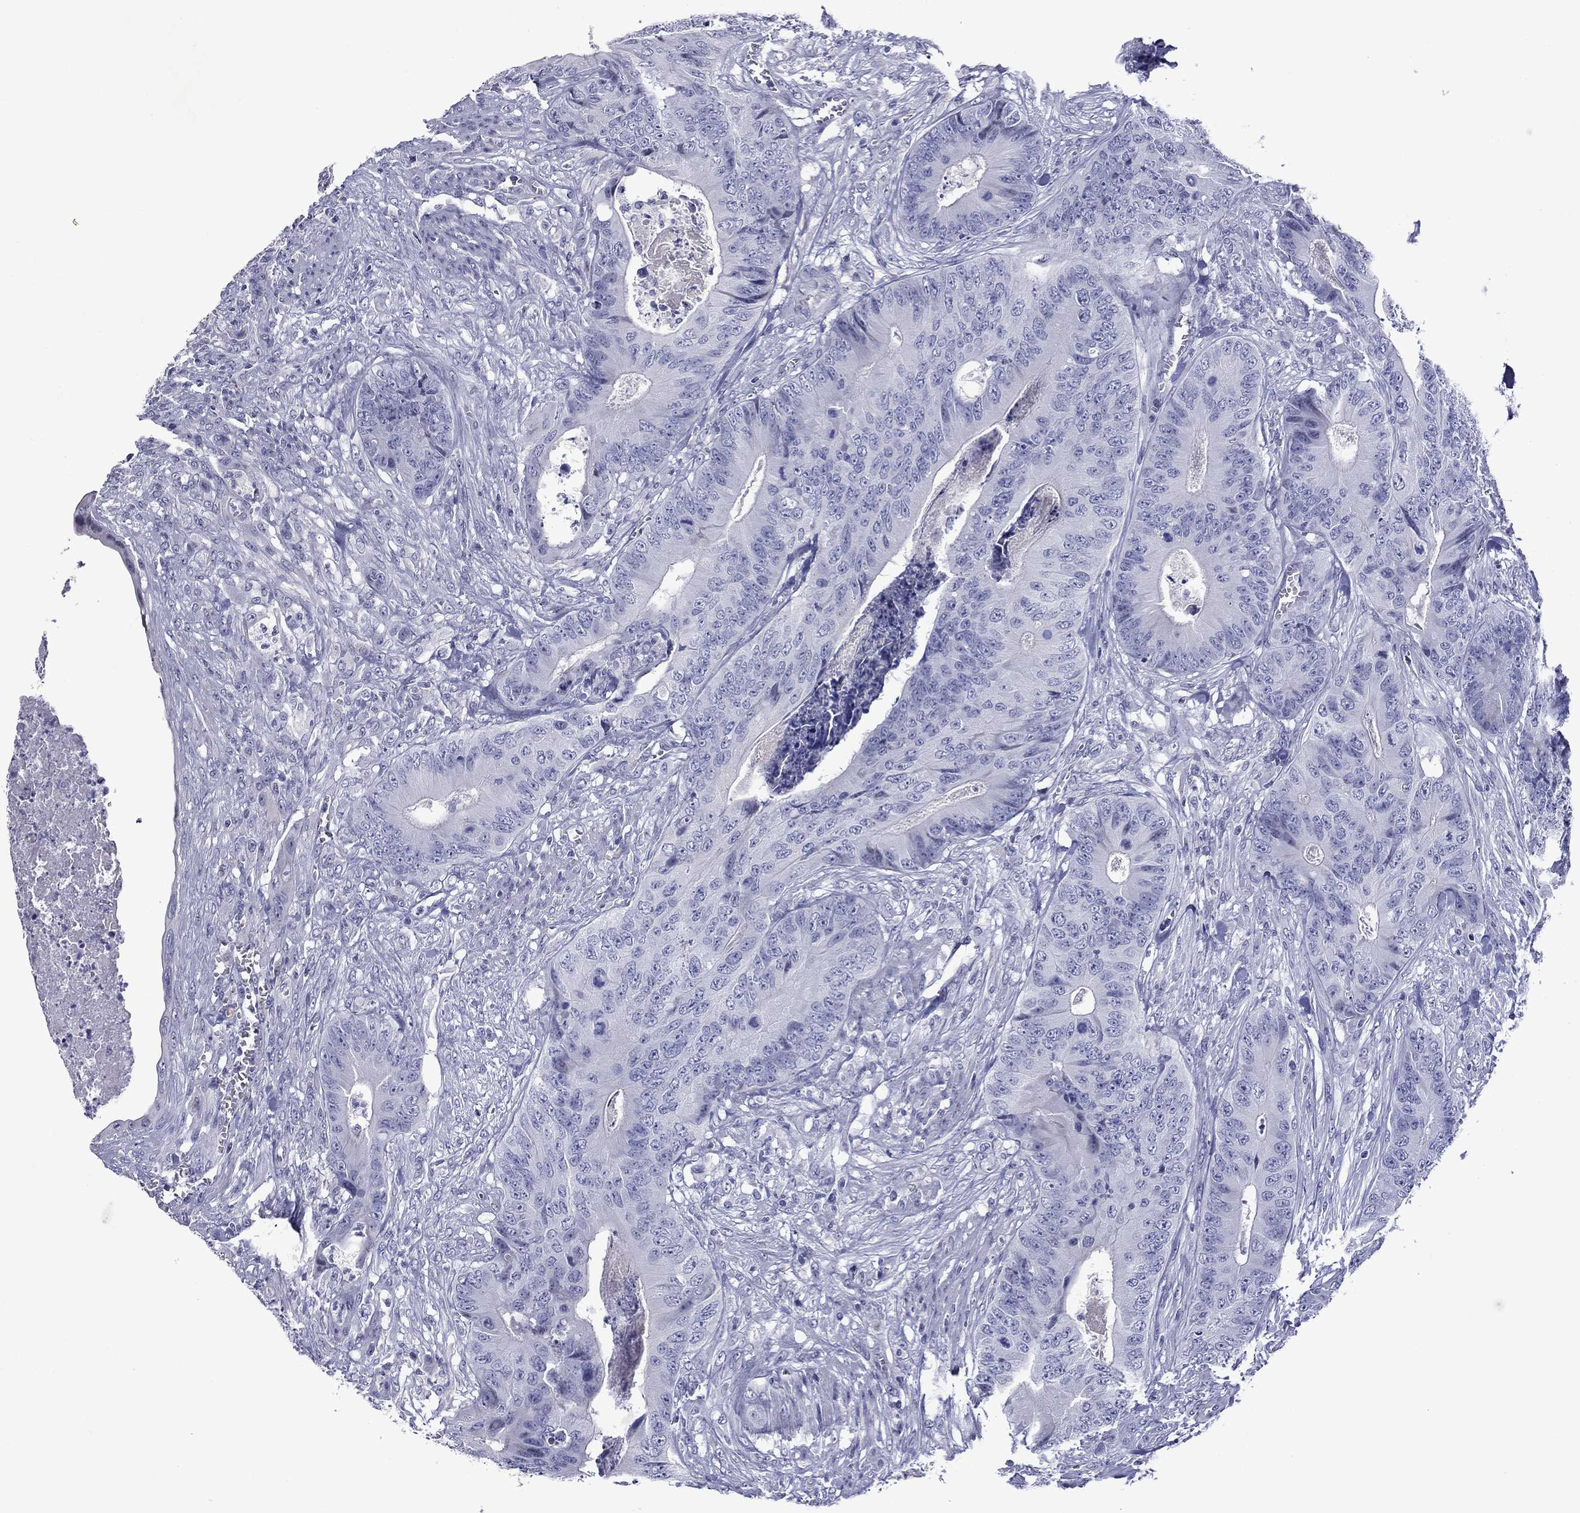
{"staining": {"intensity": "negative", "quantity": "none", "location": "none"}, "tissue": "colorectal cancer", "cell_type": "Tumor cells", "image_type": "cancer", "snomed": [{"axis": "morphology", "description": "Adenocarcinoma, NOS"}, {"axis": "topography", "description": "Colon"}], "caption": "Immunohistochemistry (IHC) of human colorectal adenocarcinoma displays no staining in tumor cells.", "gene": "PIWIL1", "patient": {"sex": "male", "age": 84}}